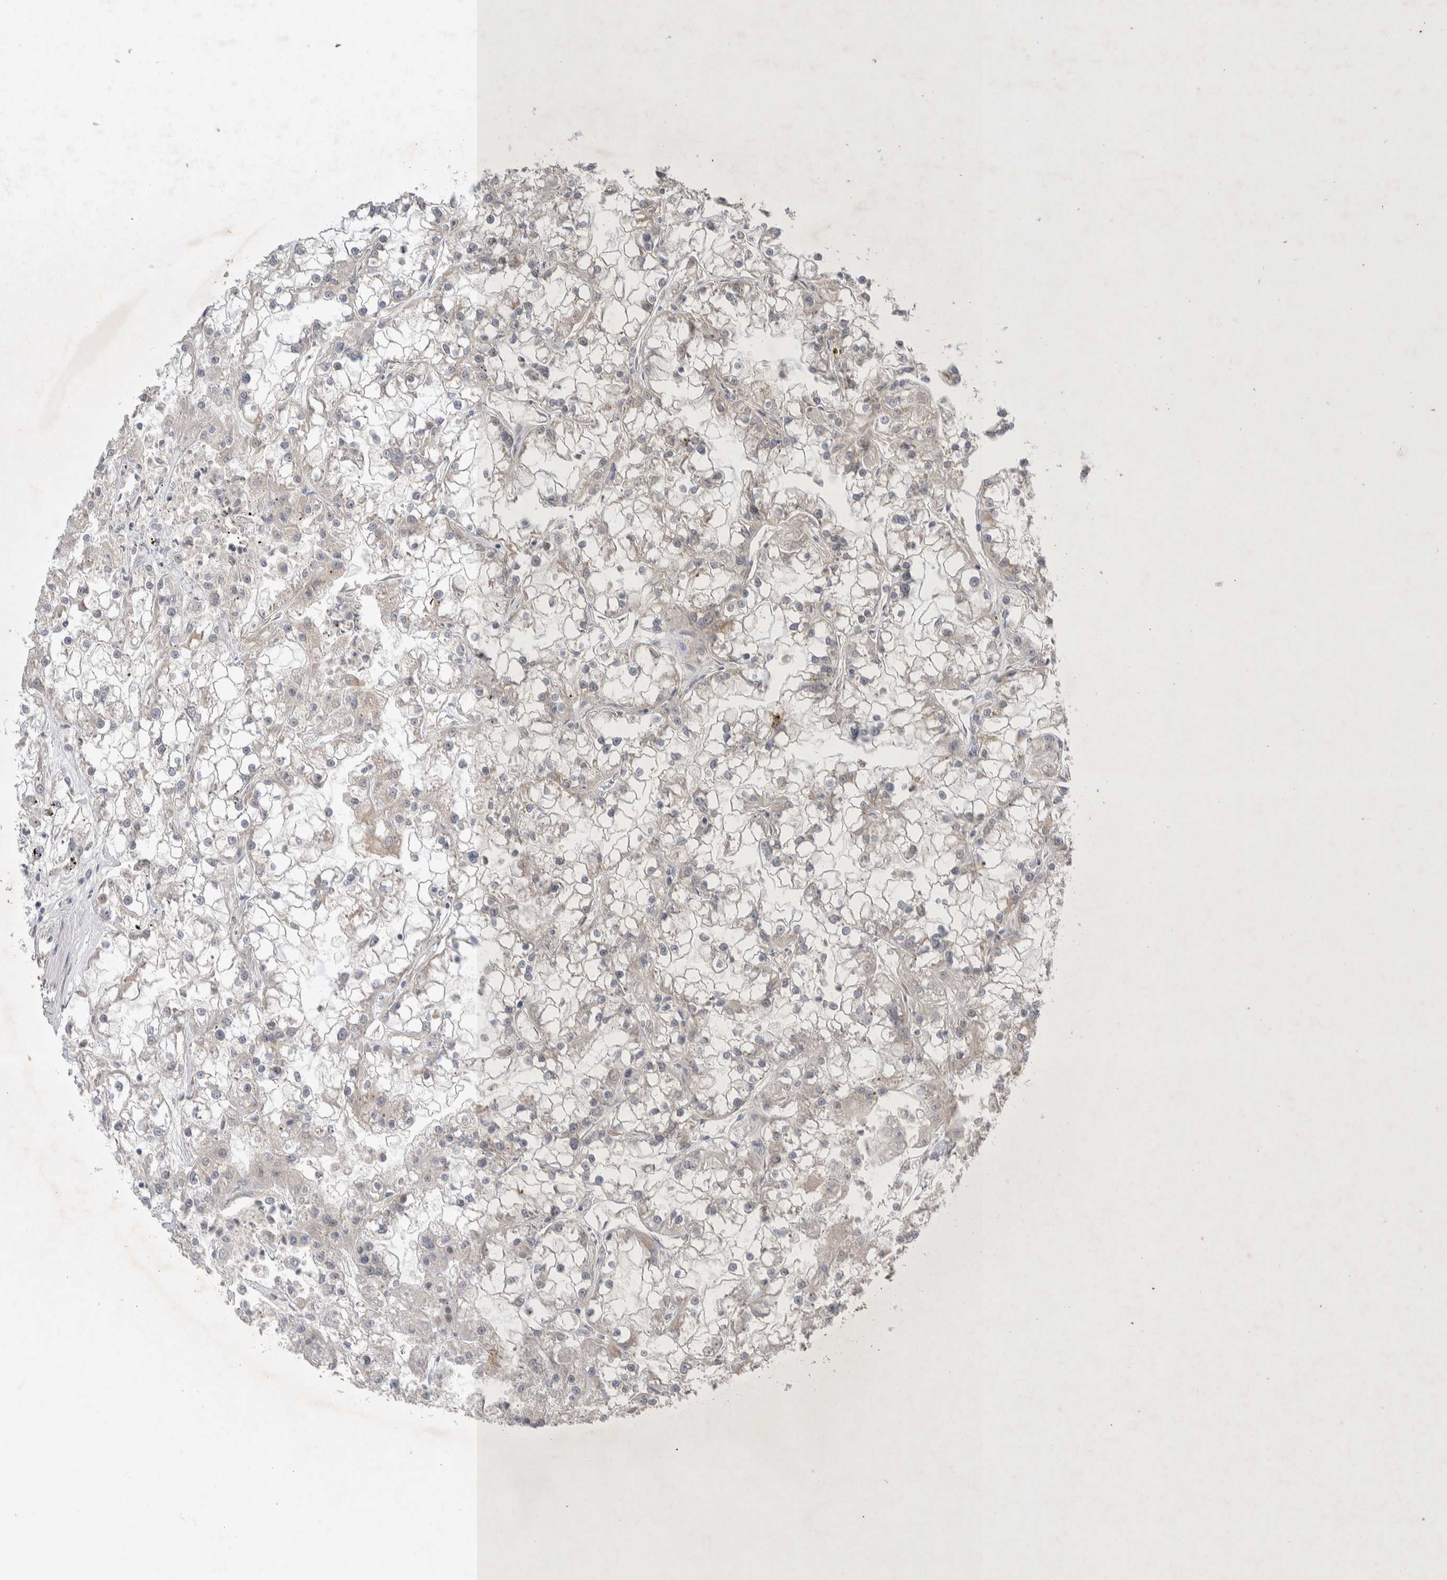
{"staining": {"intensity": "negative", "quantity": "none", "location": "none"}, "tissue": "renal cancer", "cell_type": "Tumor cells", "image_type": "cancer", "snomed": [{"axis": "morphology", "description": "Adenocarcinoma, NOS"}, {"axis": "topography", "description": "Kidney"}], "caption": "High magnification brightfield microscopy of renal cancer (adenocarcinoma) stained with DAB (brown) and counterstained with hematoxylin (blue): tumor cells show no significant expression.", "gene": "ZNF704", "patient": {"sex": "female", "age": 52}}